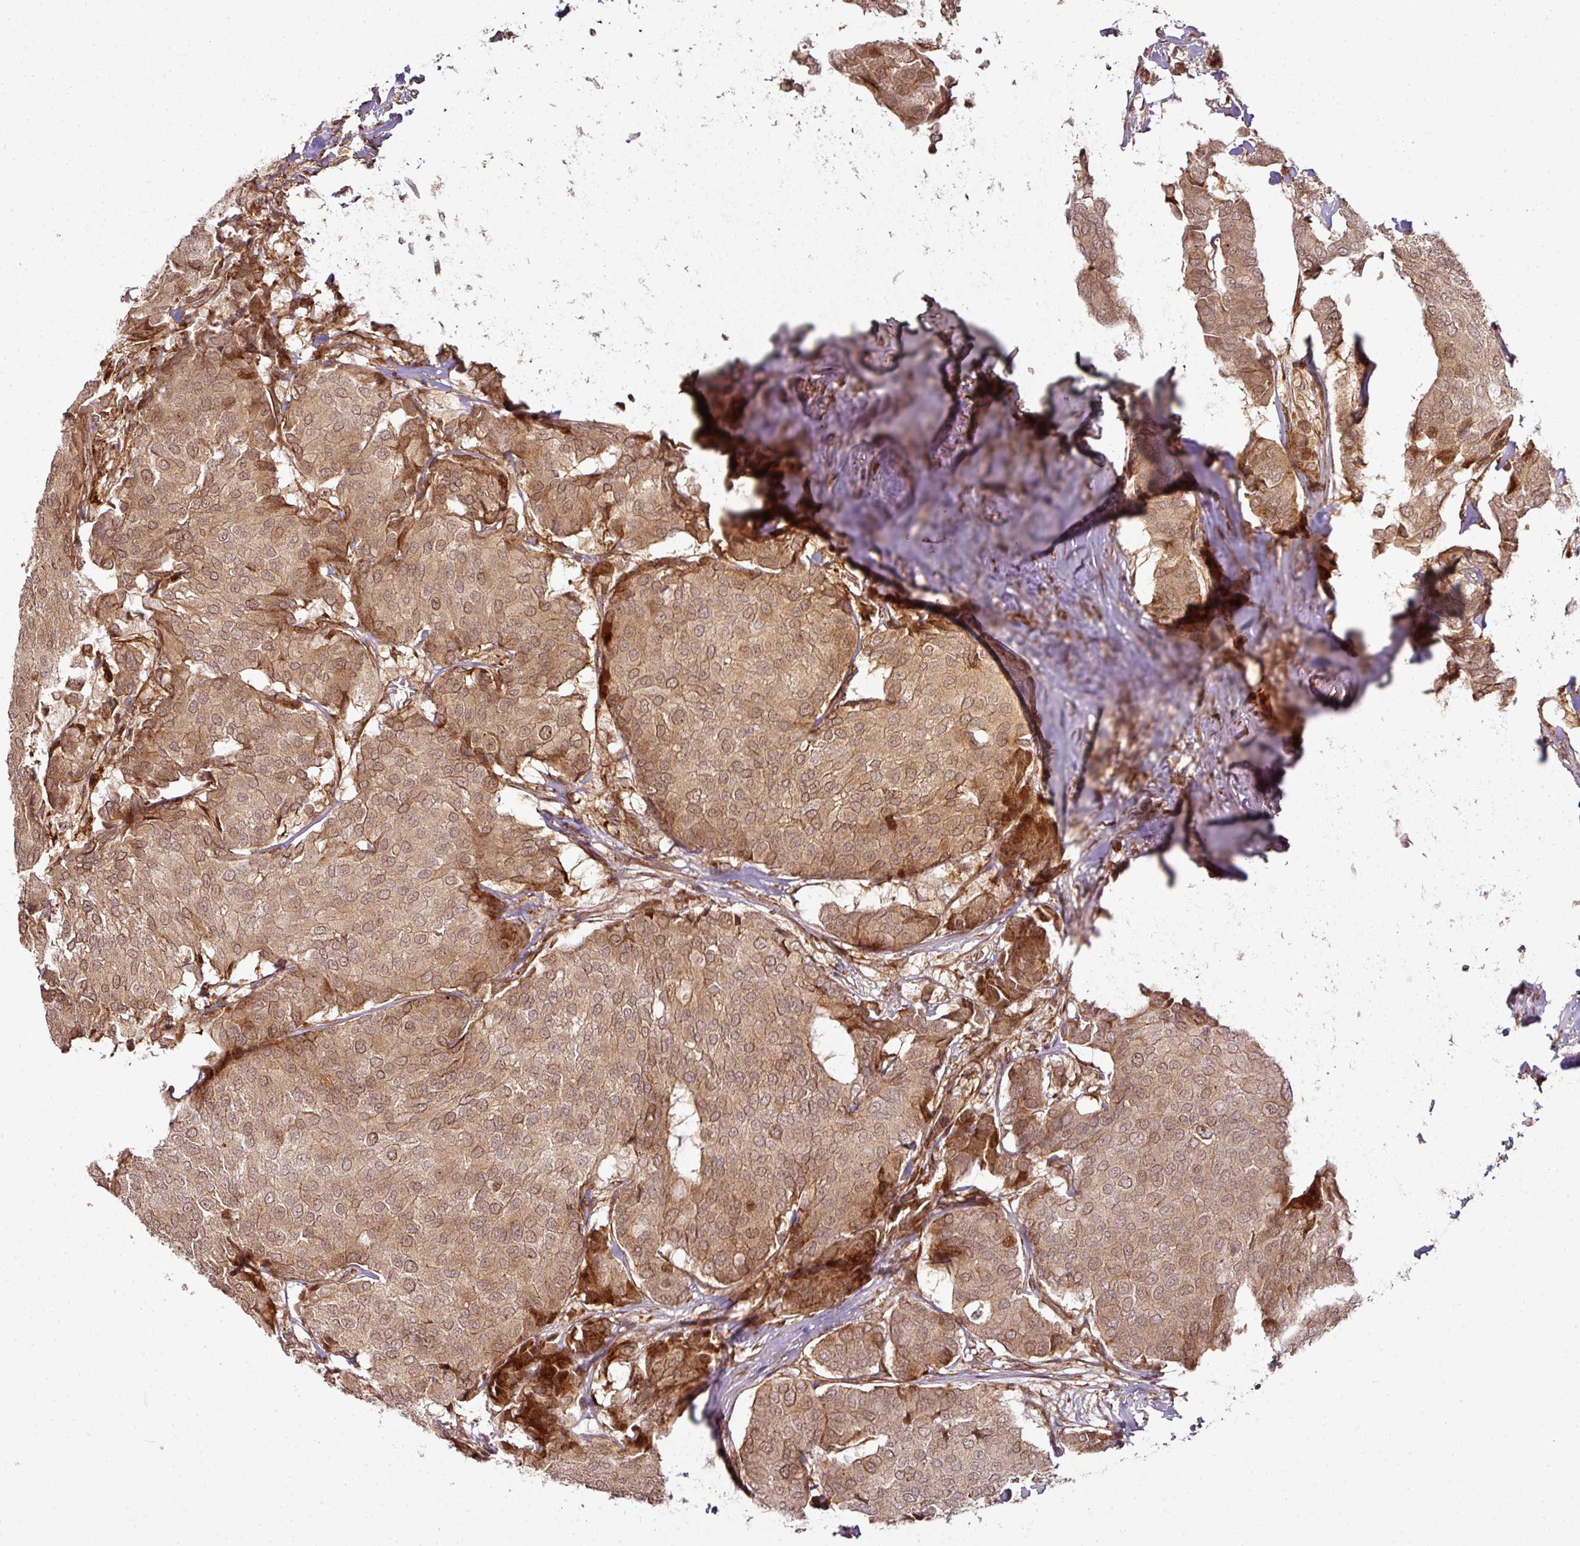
{"staining": {"intensity": "moderate", "quantity": ">75%", "location": "cytoplasmic/membranous,nuclear"}, "tissue": "breast cancer", "cell_type": "Tumor cells", "image_type": "cancer", "snomed": [{"axis": "morphology", "description": "Duct carcinoma"}, {"axis": "topography", "description": "Breast"}], "caption": "Immunohistochemical staining of human breast cancer (invasive ductal carcinoma) displays medium levels of moderate cytoplasmic/membranous and nuclear positivity in about >75% of tumor cells. (DAB (3,3'-diaminobenzidine) IHC, brown staining for protein, blue staining for nuclei).", "gene": "ATAT1", "patient": {"sex": "female", "age": 75}}